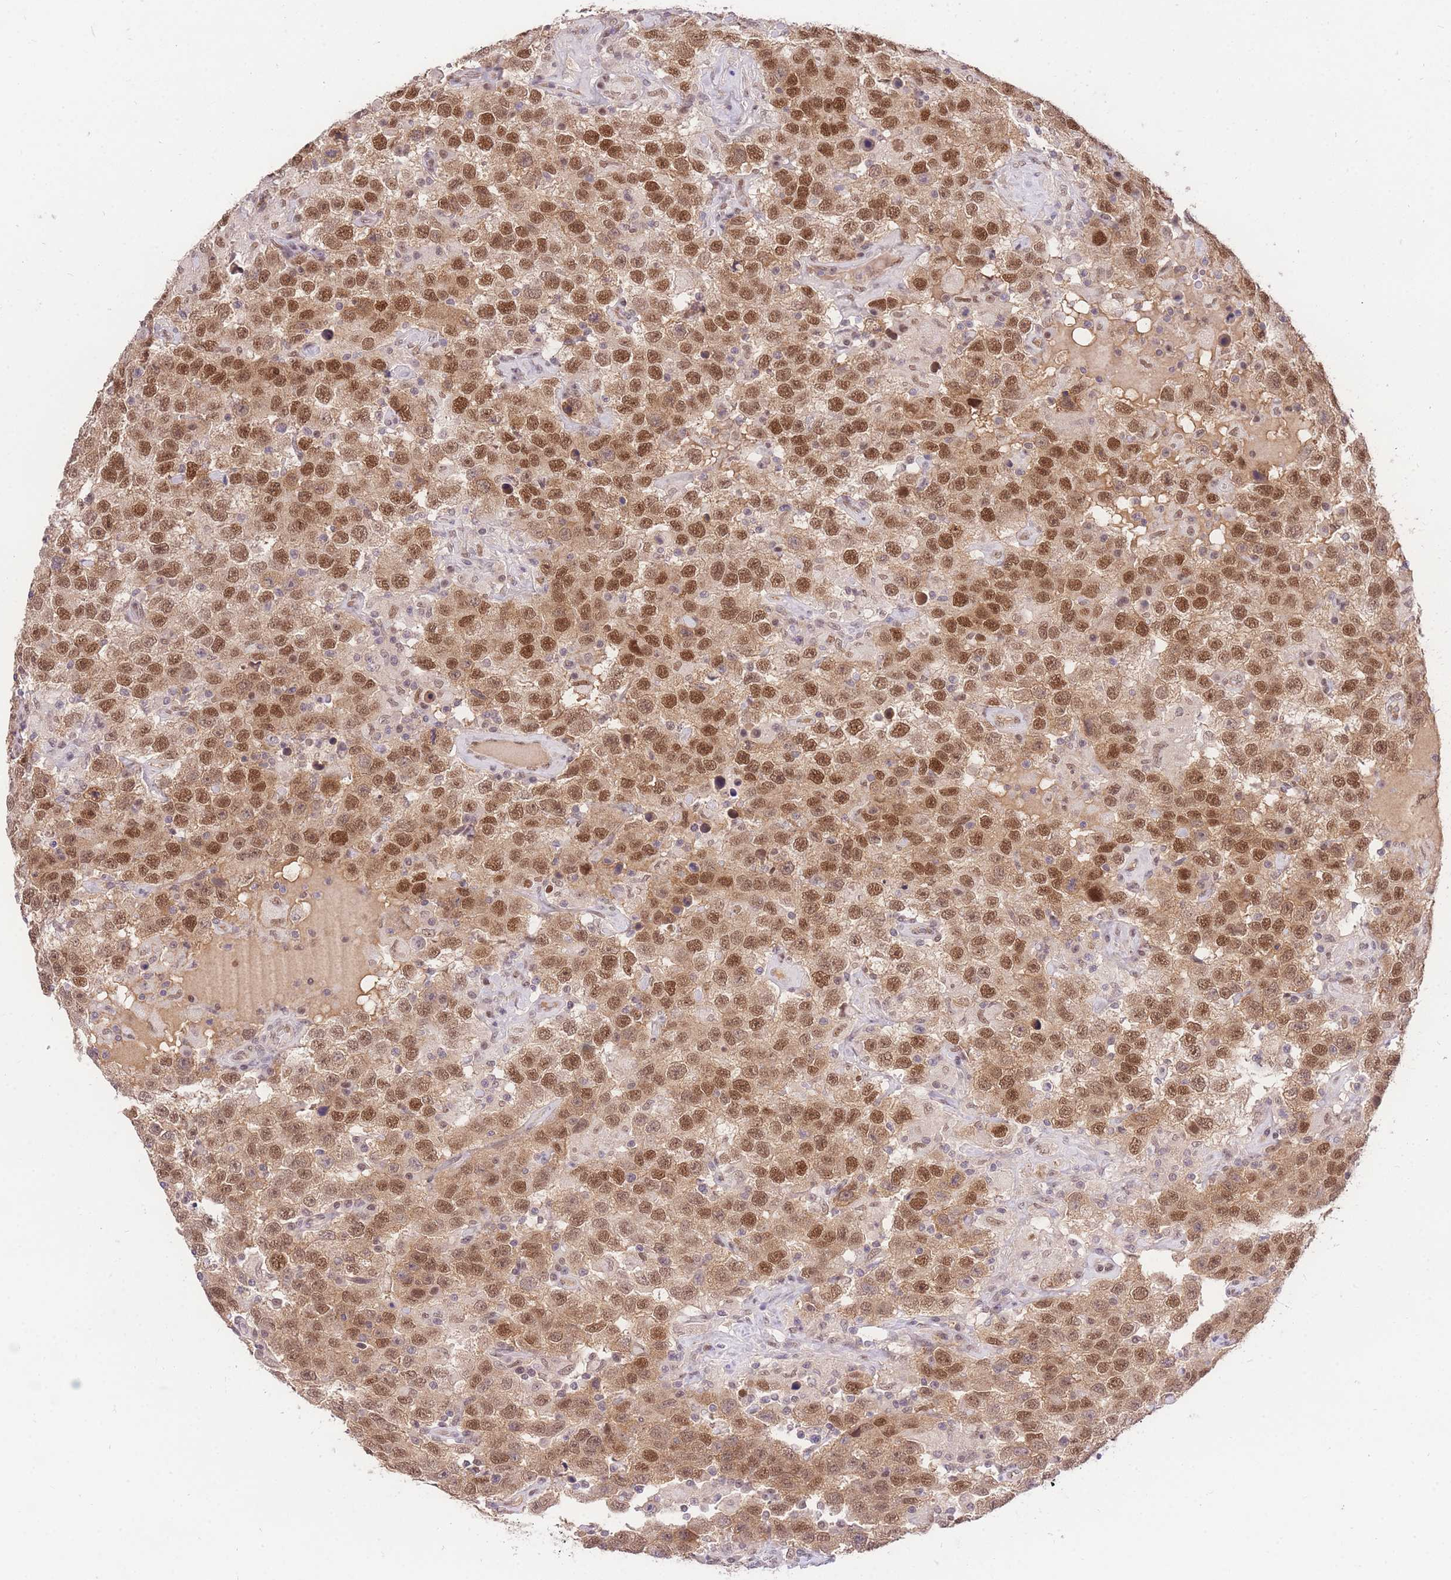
{"staining": {"intensity": "moderate", "quantity": ">75%", "location": "nuclear"}, "tissue": "testis cancer", "cell_type": "Tumor cells", "image_type": "cancer", "snomed": [{"axis": "morphology", "description": "Seminoma, NOS"}, {"axis": "topography", "description": "Testis"}], "caption": "About >75% of tumor cells in testis cancer (seminoma) show moderate nuclear protein positivity as visualized by brown immunohistochemical staining.", "gene": "UBXN7", "patient": {"sex": "male", "age": 41}}